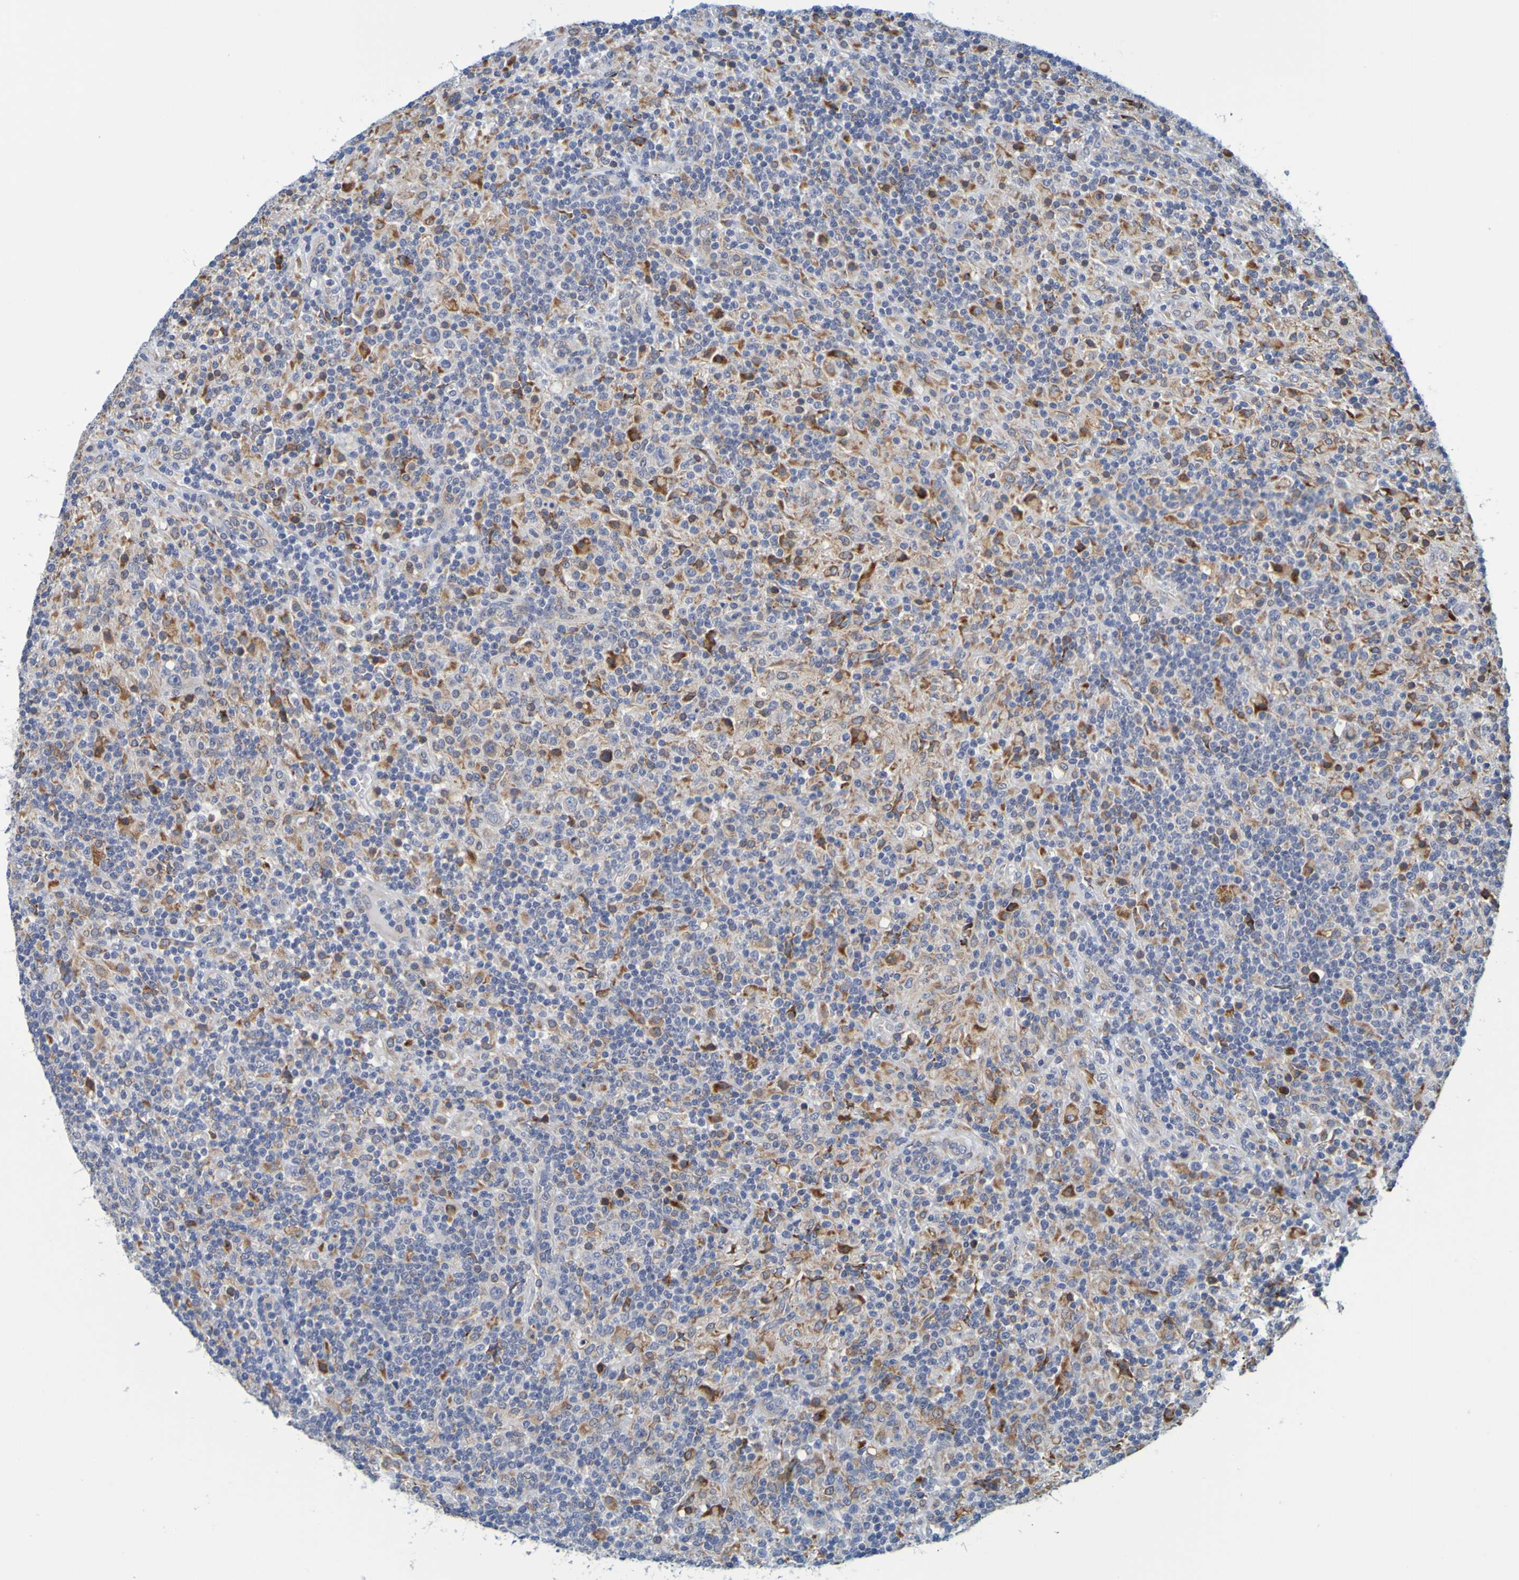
{"staining": {"intensity": "moderate", "quantity": "<25%", "location": "cytoplasmic/membranous"}, "tissue": "lymphoma", "cell_type": "Tumor cells", "image_type": "cancer", "snomed": [{"axis": "morphology", "description": "Hodgkin's disease, NOS"}, {"axis": "topography", "description": "Lymph node"}], "caption": "Immunohistochemistry of Hodgkin's disease reveals low levels of moderate cytoplasmic/membranous positivity in about <25% of tumor cells. The staining was performed using DAB (3,3'-diaminobenzidine) to visualize the protein expression in brown, while the nuclei were stained in blue with hematoxylin (Magnification: 20x).", "gene": "SIL1", "patient": {"sex": "male", "age": 70}}